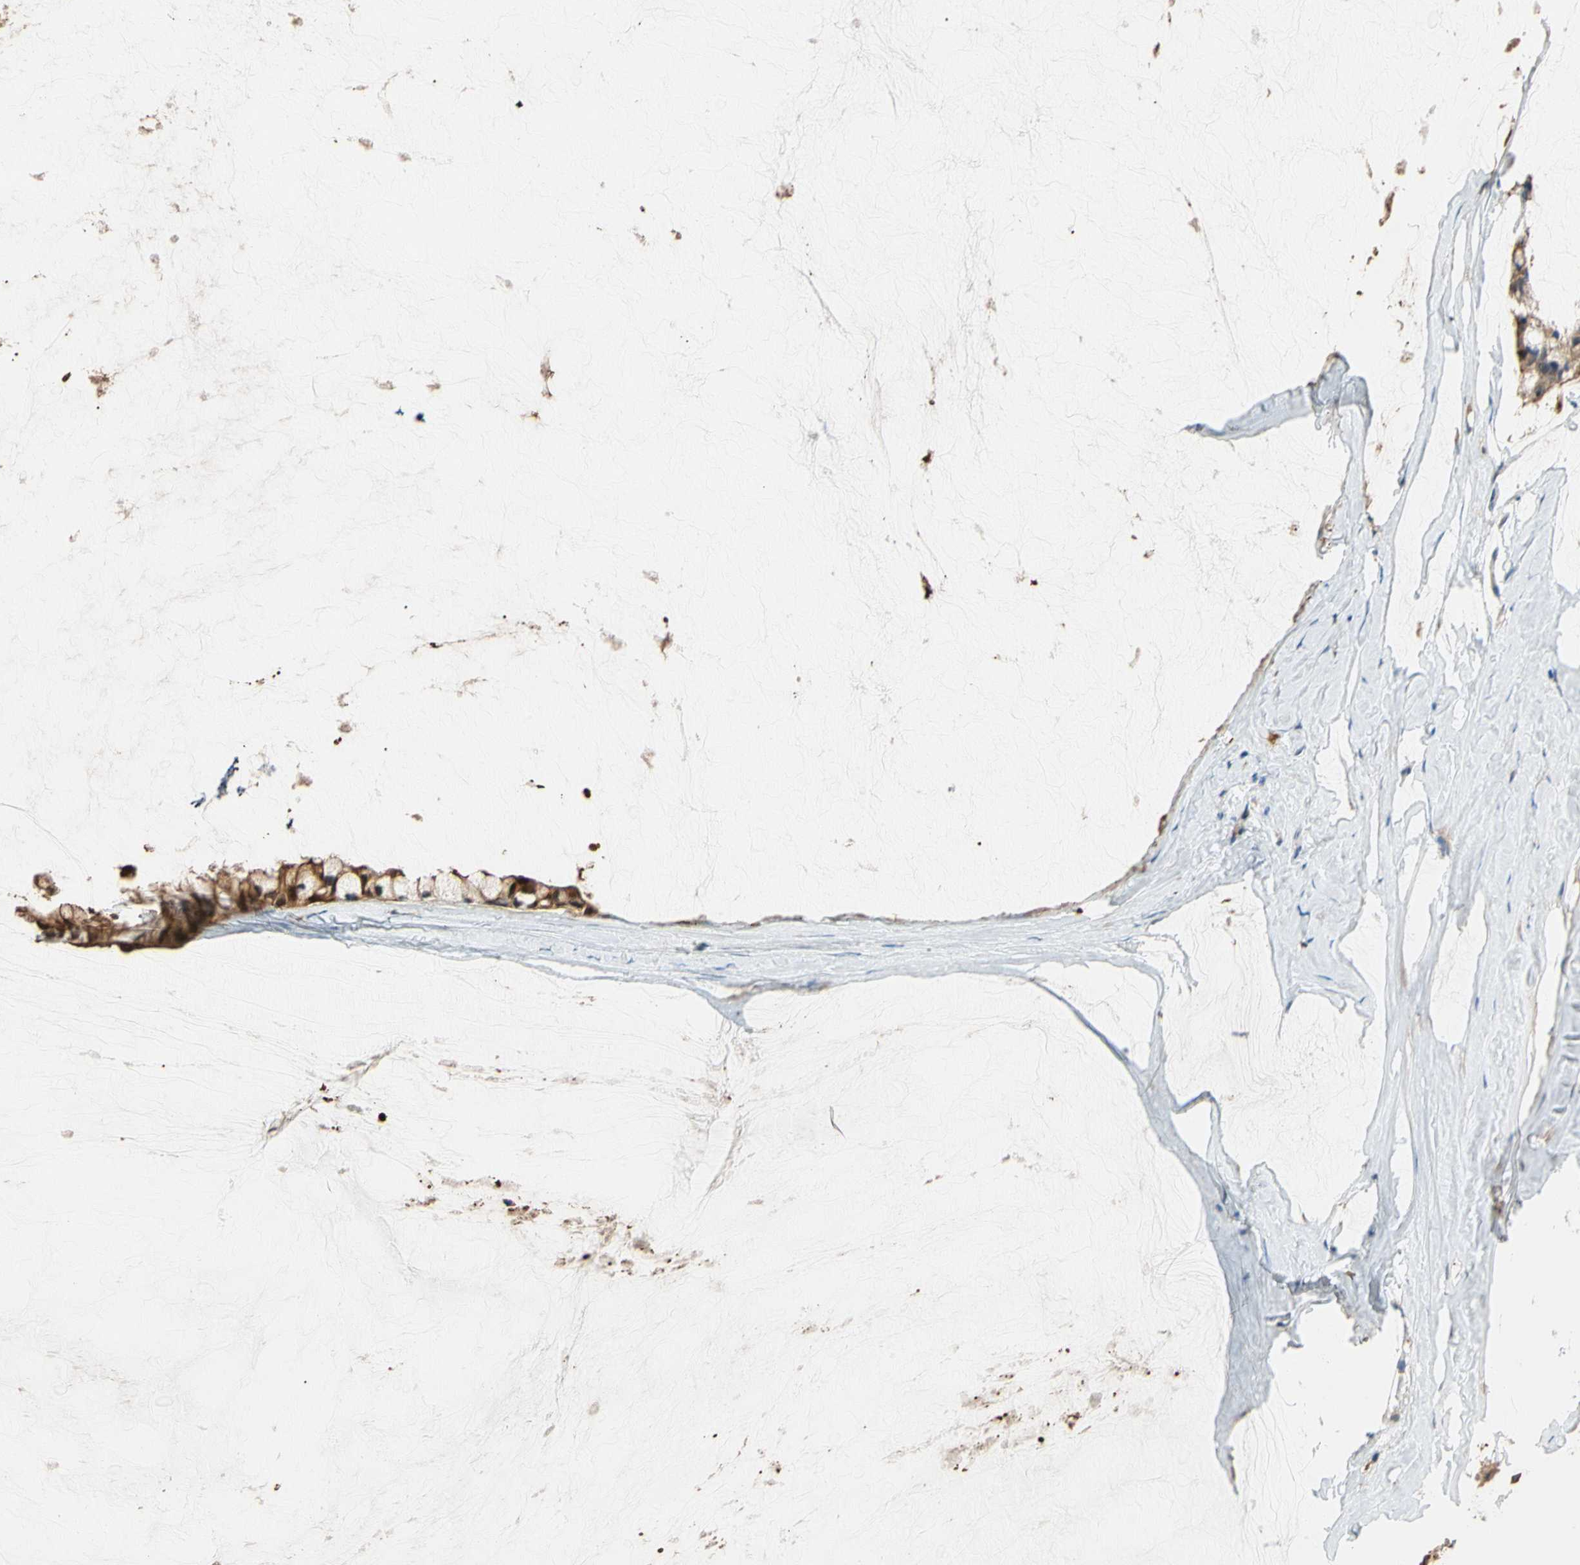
{"staining": {"intensity": "strong", "quantity": ">75%", "location": "cytoplasmic/membranous"}, "tissue": "ovarian cancer", "cell_type": "Tumor cells", "image_type": "cancer", "snomed": [{"axis": "morphology", "description": "Cystadenocarcinoma, mucinous, NOS"}, {"axis": "topography", "description": "Ovary"}], "caption": "Ovarian mucinous cystadenocarcinoma stained with DAB (3,3'-diaminobenzidine) immunohistochemistry (IHC) demonstrates high levels of strong cytoplasmic/membranous staining in approximately >75% of tumor cells.", "gene": "GPSM2", "patient": {"sex": "female", "age": 39}}